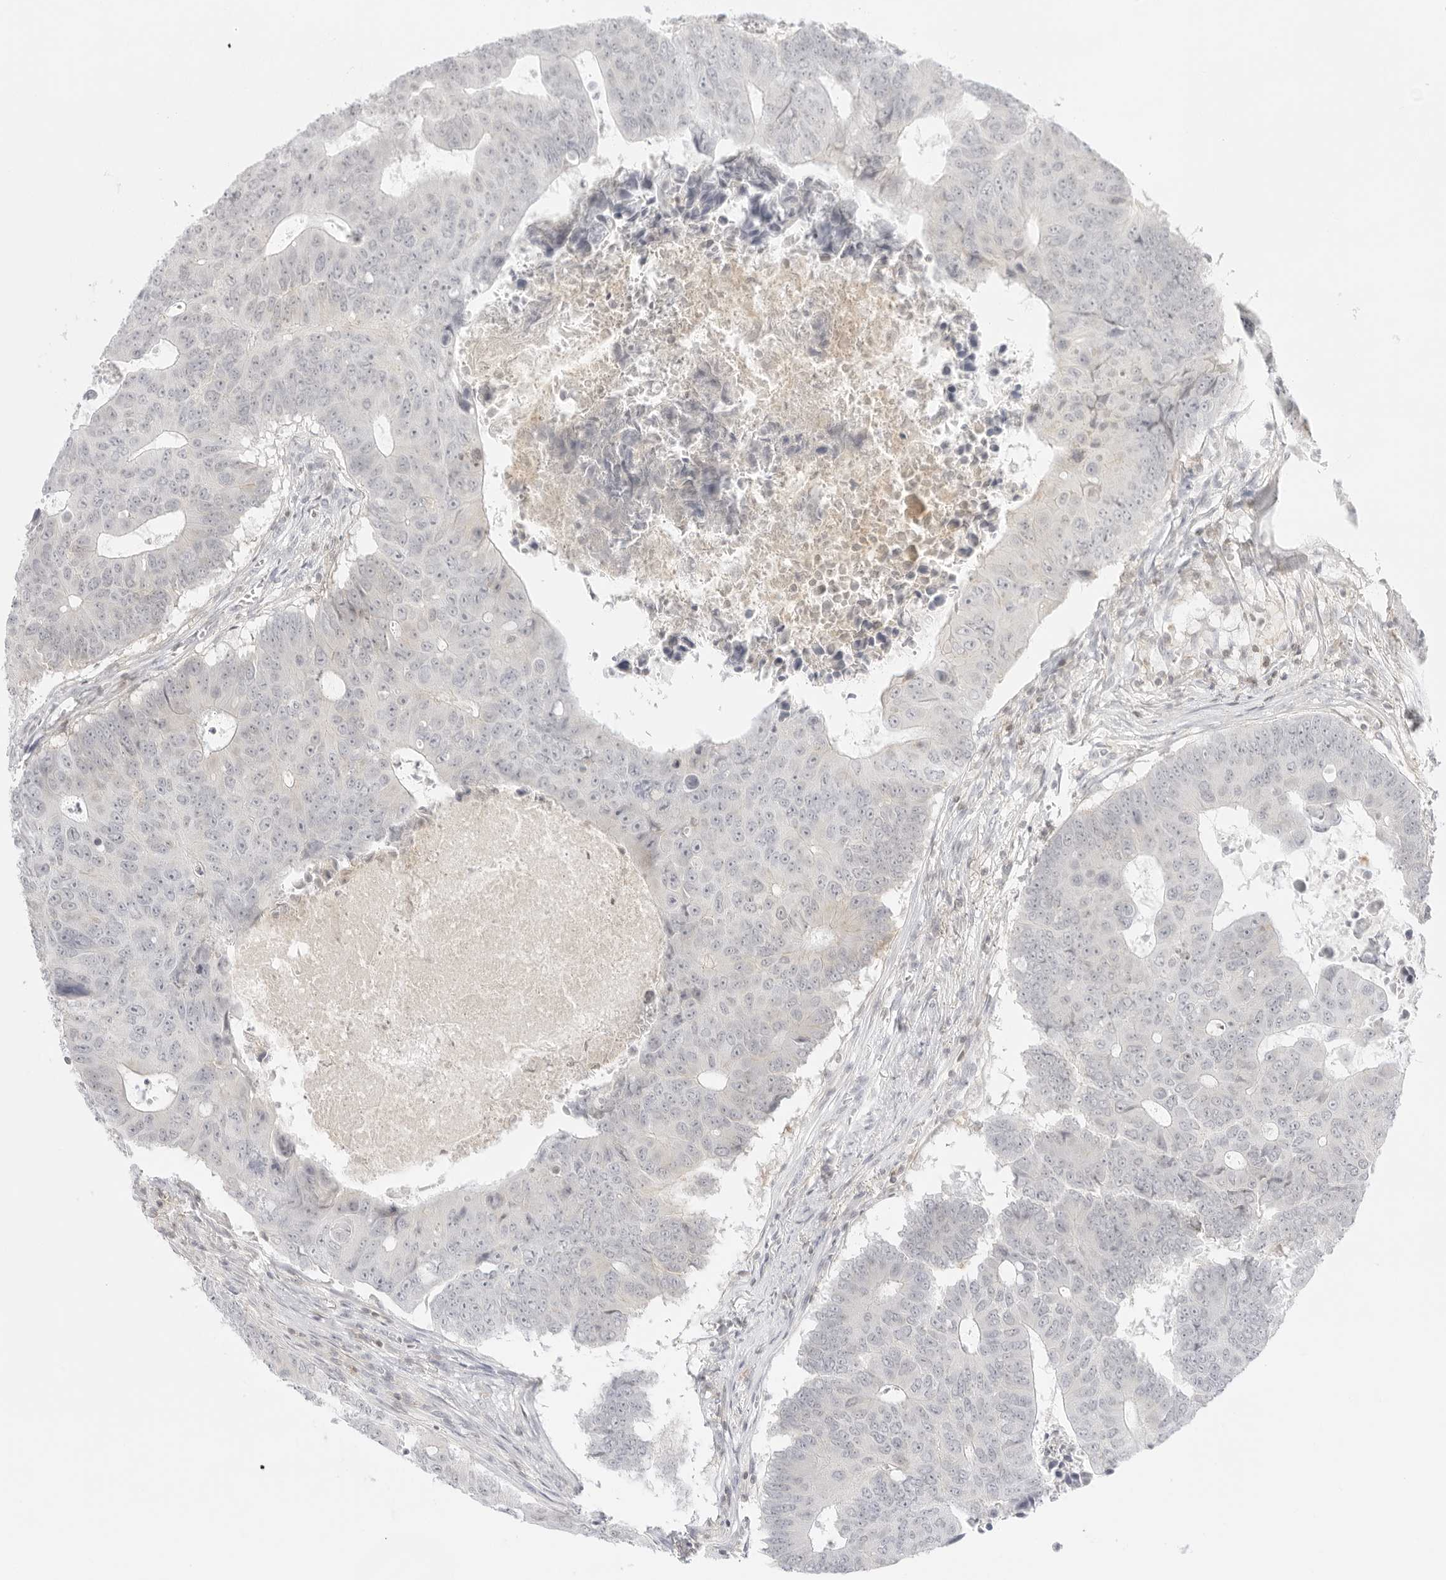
{"staining": {"intensity": "negative", "quantity": "none", "location": "none"}, "tissue": "colorectal cancer", "cell_type": "Tumor cells", "image_type": "cancer", "snomed": [{"axis": "morphology", "description": "Adenocarcinoma, NOS"}, {"axis": "topography", "description": "Colon"}], "caption": "Tumor cells show no significant staining in colorectal cancer (adenocarcinoma).", "gene": "TNFRSF14", "patient": {"sex": "male", "age": 87}}